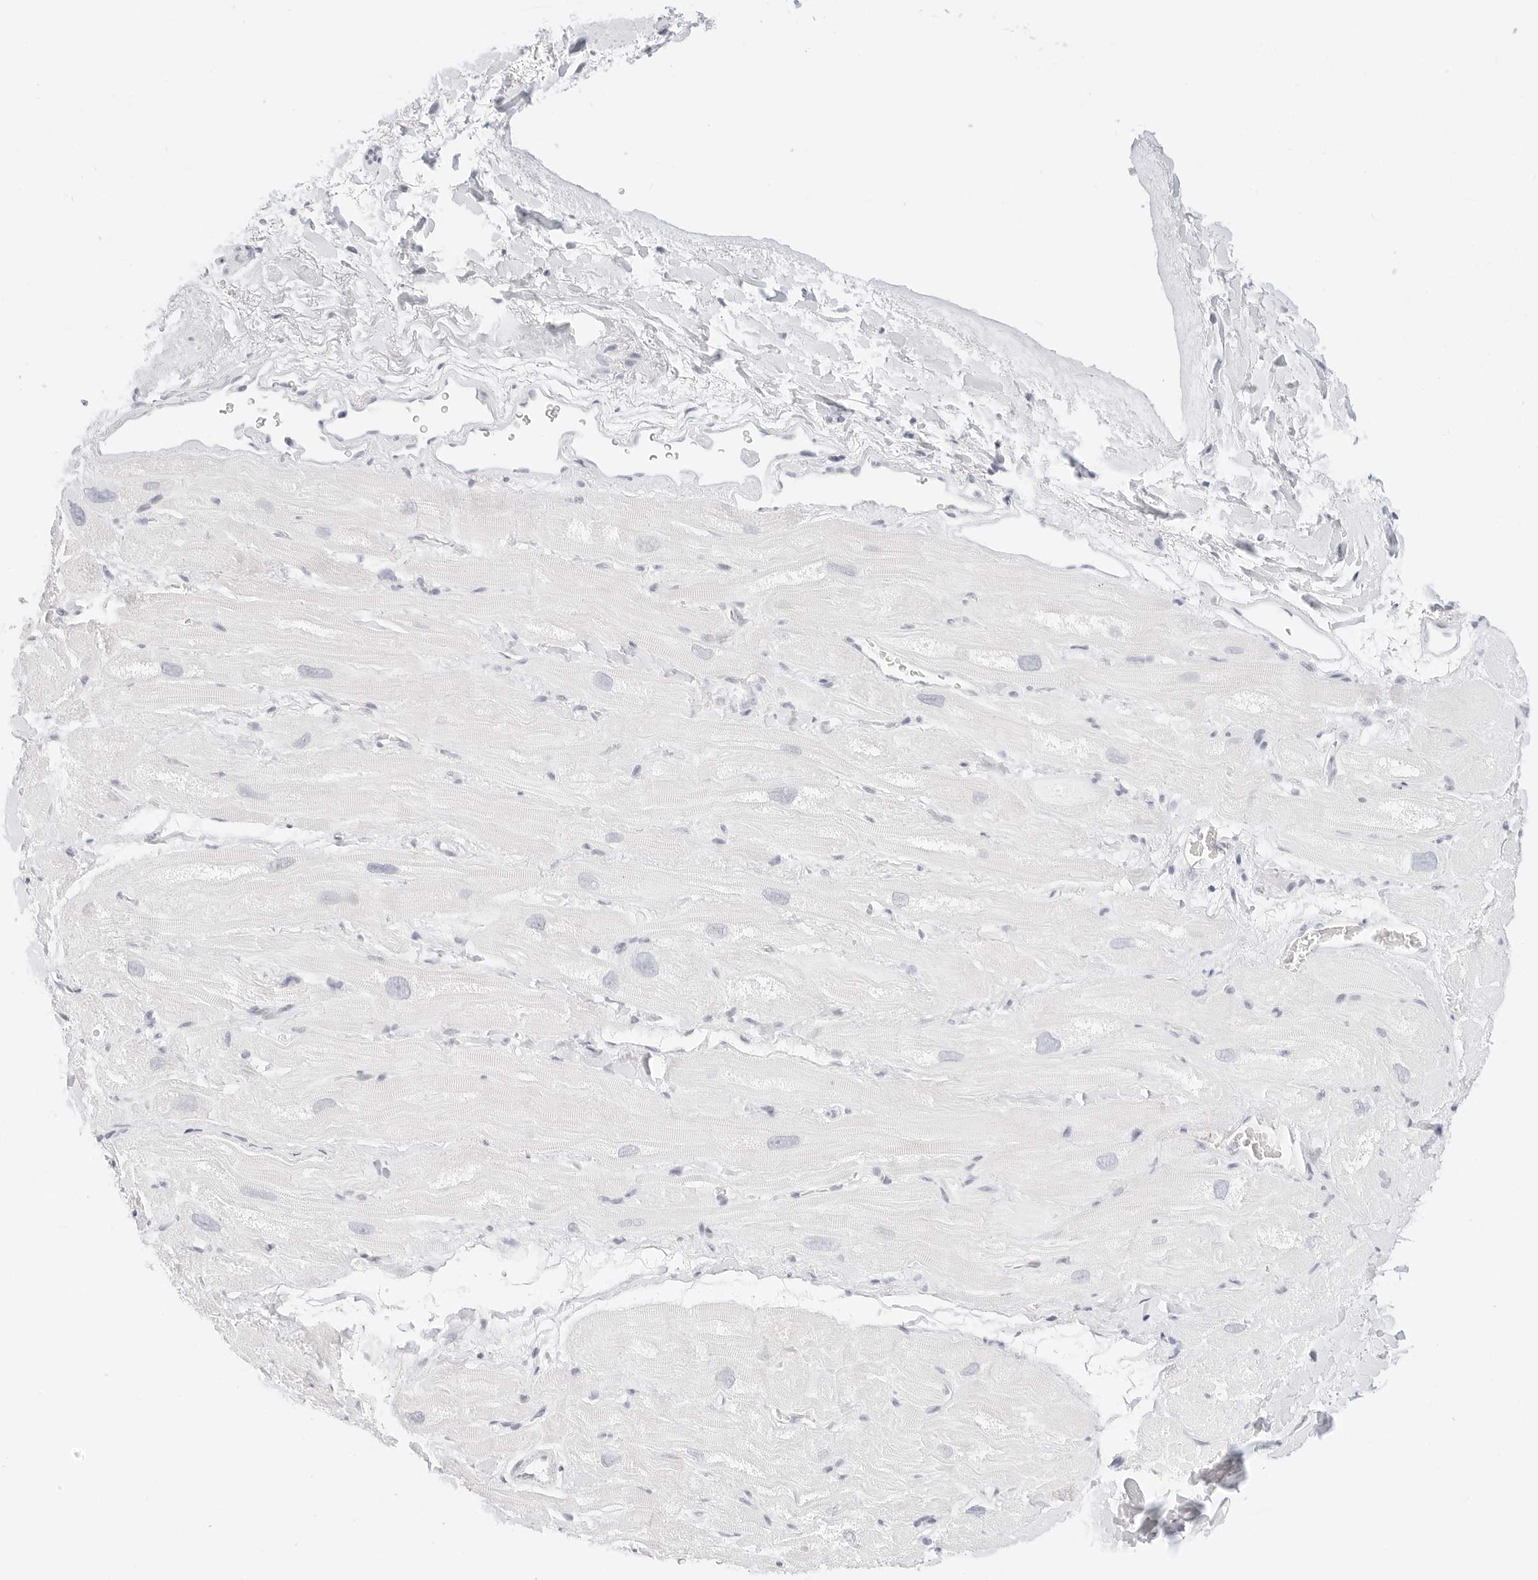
{"staining": {"intensity": "negative", "quantity": "none", "location": "none"}, "tissue": "heart muscle", "cell_type": "Cardiomyocytes", "image_type": "normal", "snomed": [{"axis": "morphology", "description": "Normal tissue, NOS"}, {"axis": "topography", "description": "Heart"}], "caption": "Immunohistochemical staining of unremarkable heart muscle demonstrates no significant expression in cardiomyocytes.", "gene": "CDH1", "patient": {"sex": "male", "age": 49}}